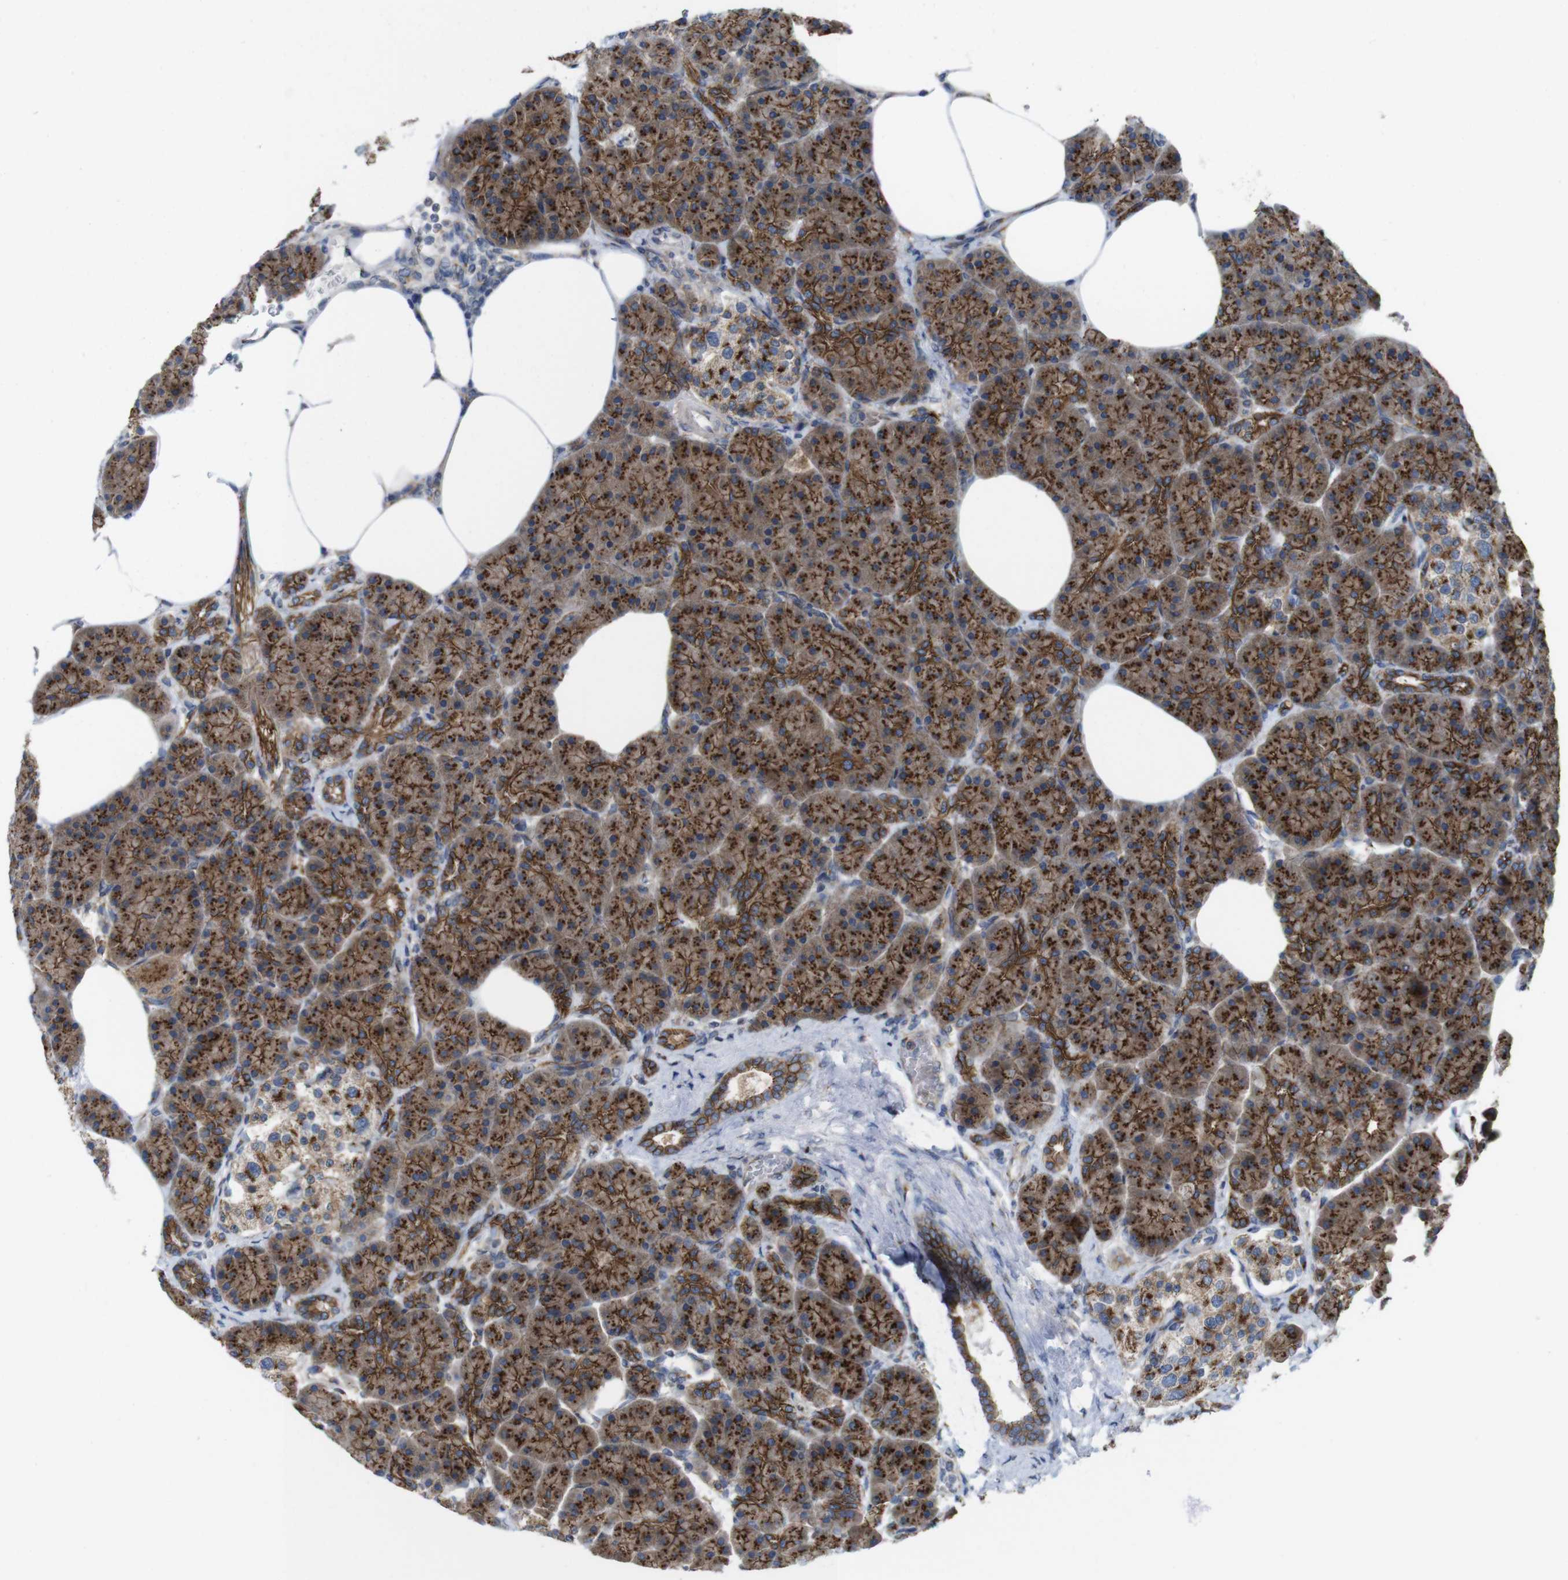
{"staining": {"intensity": "strong", "quantity": ">75%", "location": "cytoplasmic/membranous"}, "tissue": "pancreas", "cell_type": "Exocrine glandular cells", "image_type": "normal", "snomed": [{"axis": "morphology", "description": "Normal tissue, NOS"}, {"axis": "topography", "description": "Pancreas"}], "caption": "This micrograph reveals benign pancreas stained with immunohistochemistry (IHC) to label a protein in brown. The cytoplasmic/membranous of exocrine glandular cells show strong positivity for the protein. Nuclei are counter-stained blue.", "gene": "EFCAB14", "patient": {"sex": "female", "age": 70}}